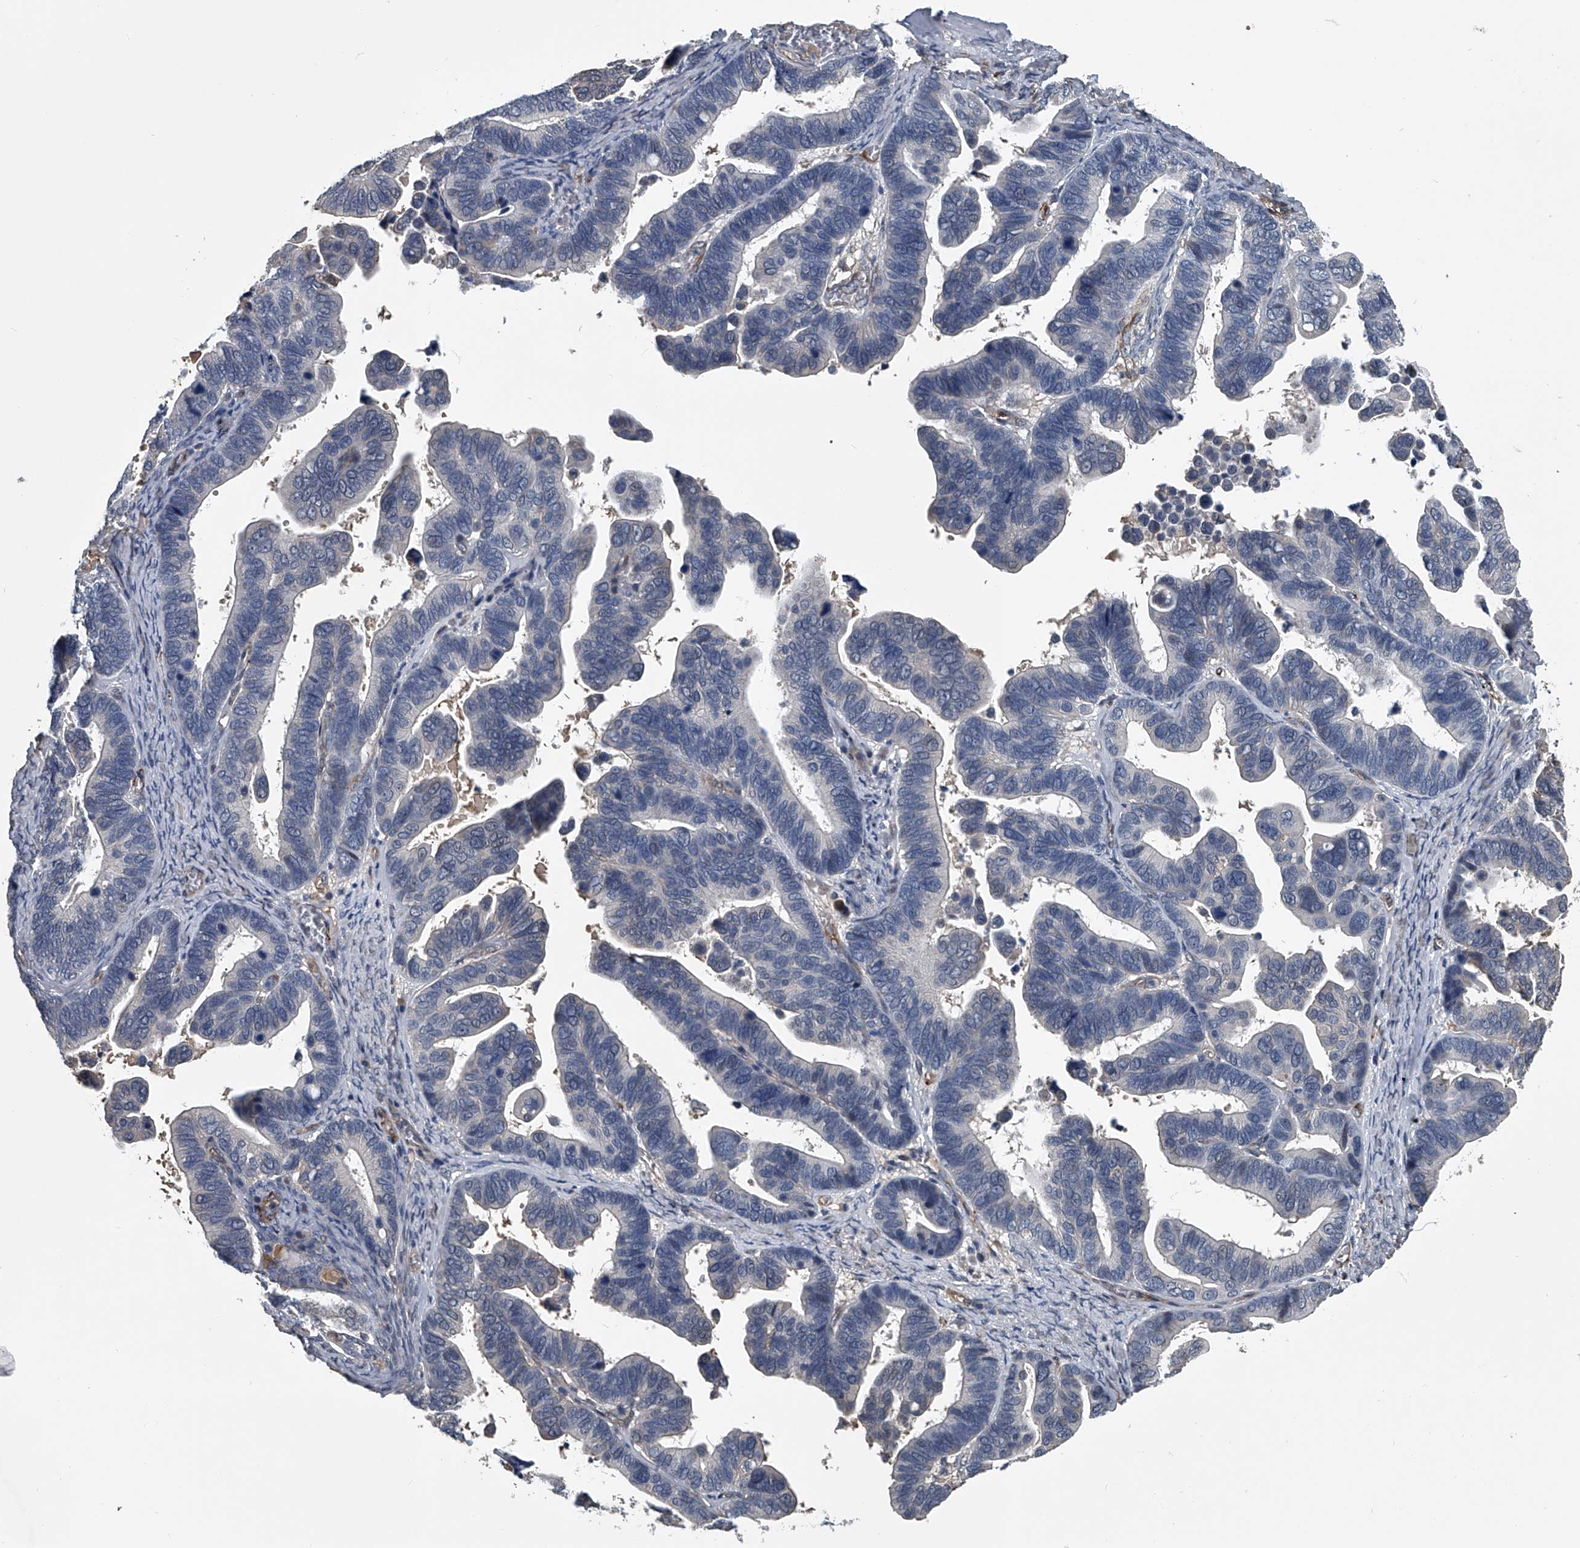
{"staining": {"intensity": "negative", "quantity": "none", "location": "none"}, "tissue": "ovarian cancer", "cell_type": "Tumor cells", "image_type": "cancer", "snomed": [{"axis": "morphology", "description": "Cystadenocarcinoma, serous, NOS"}, {"axis": "topography", "description": "Ovary"}], "caption": "Photomicrograph shows no protein staining in tumor cells of serous cystadenocarcinoma (ovarian) tissue.", "gene": "LDLRAD2", "patient": {"sex": "female", "age": 56}}